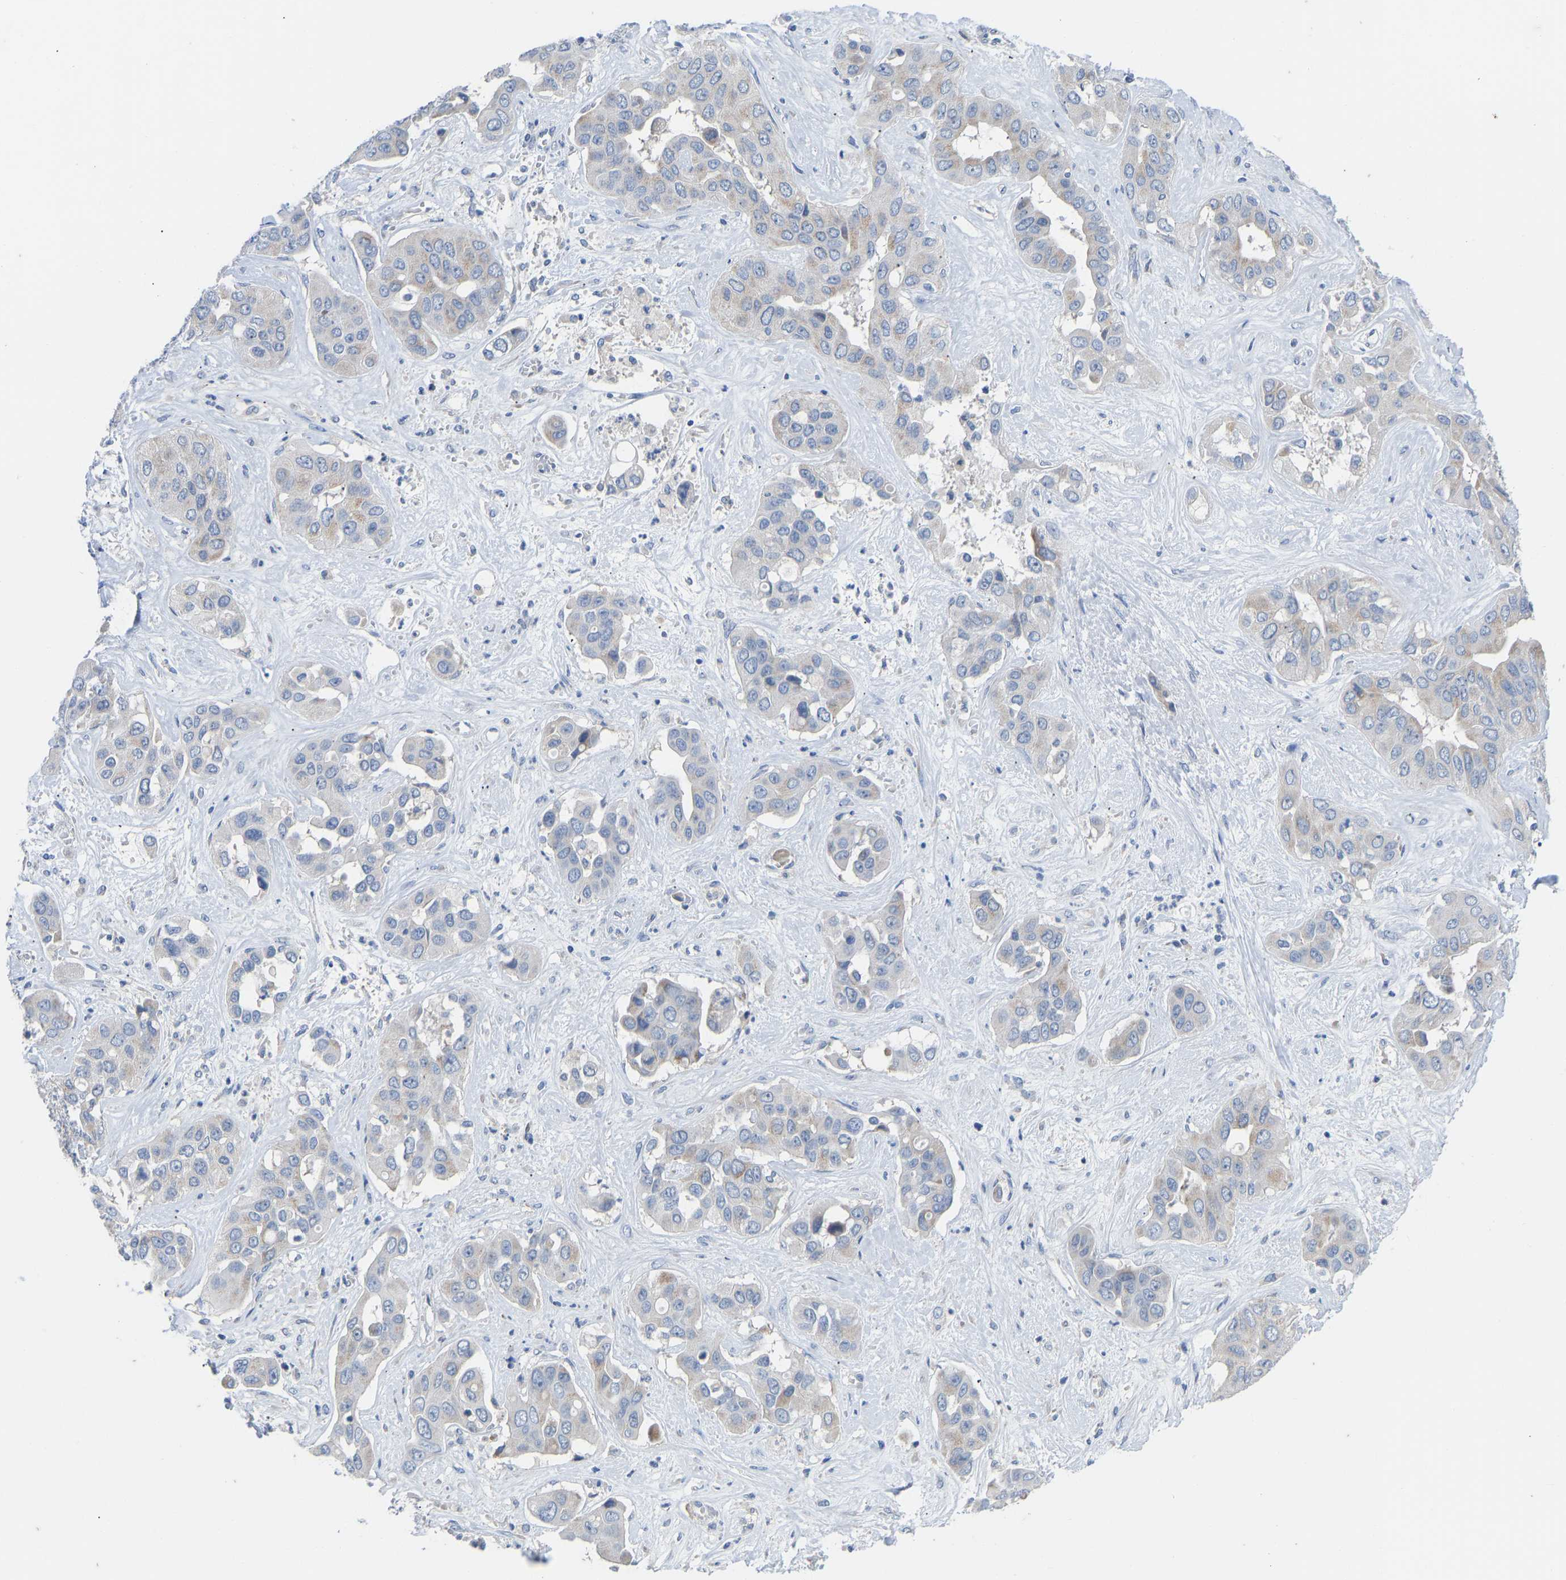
{"staining": {"intensity": "weak", "quantity": "25%-75%", "location": "cytoplasmic/membranous"}, "tissue": "liver cancer", "cell_type": "Tumor cells", "image_type": "cancer", "snomed": [{"axis": "morphology", "description": "Cholangiocarcinoma"}, {"axis": "topography", "description": "Liver"}], "caption": "Protein expression analysis of human liver cancer reveals weak cytoplasmic/membranous expression in approximately 25%-75% of tumor cells.", "gene": "OLIG2", "patient": {"sex": "female", "age": 52}}